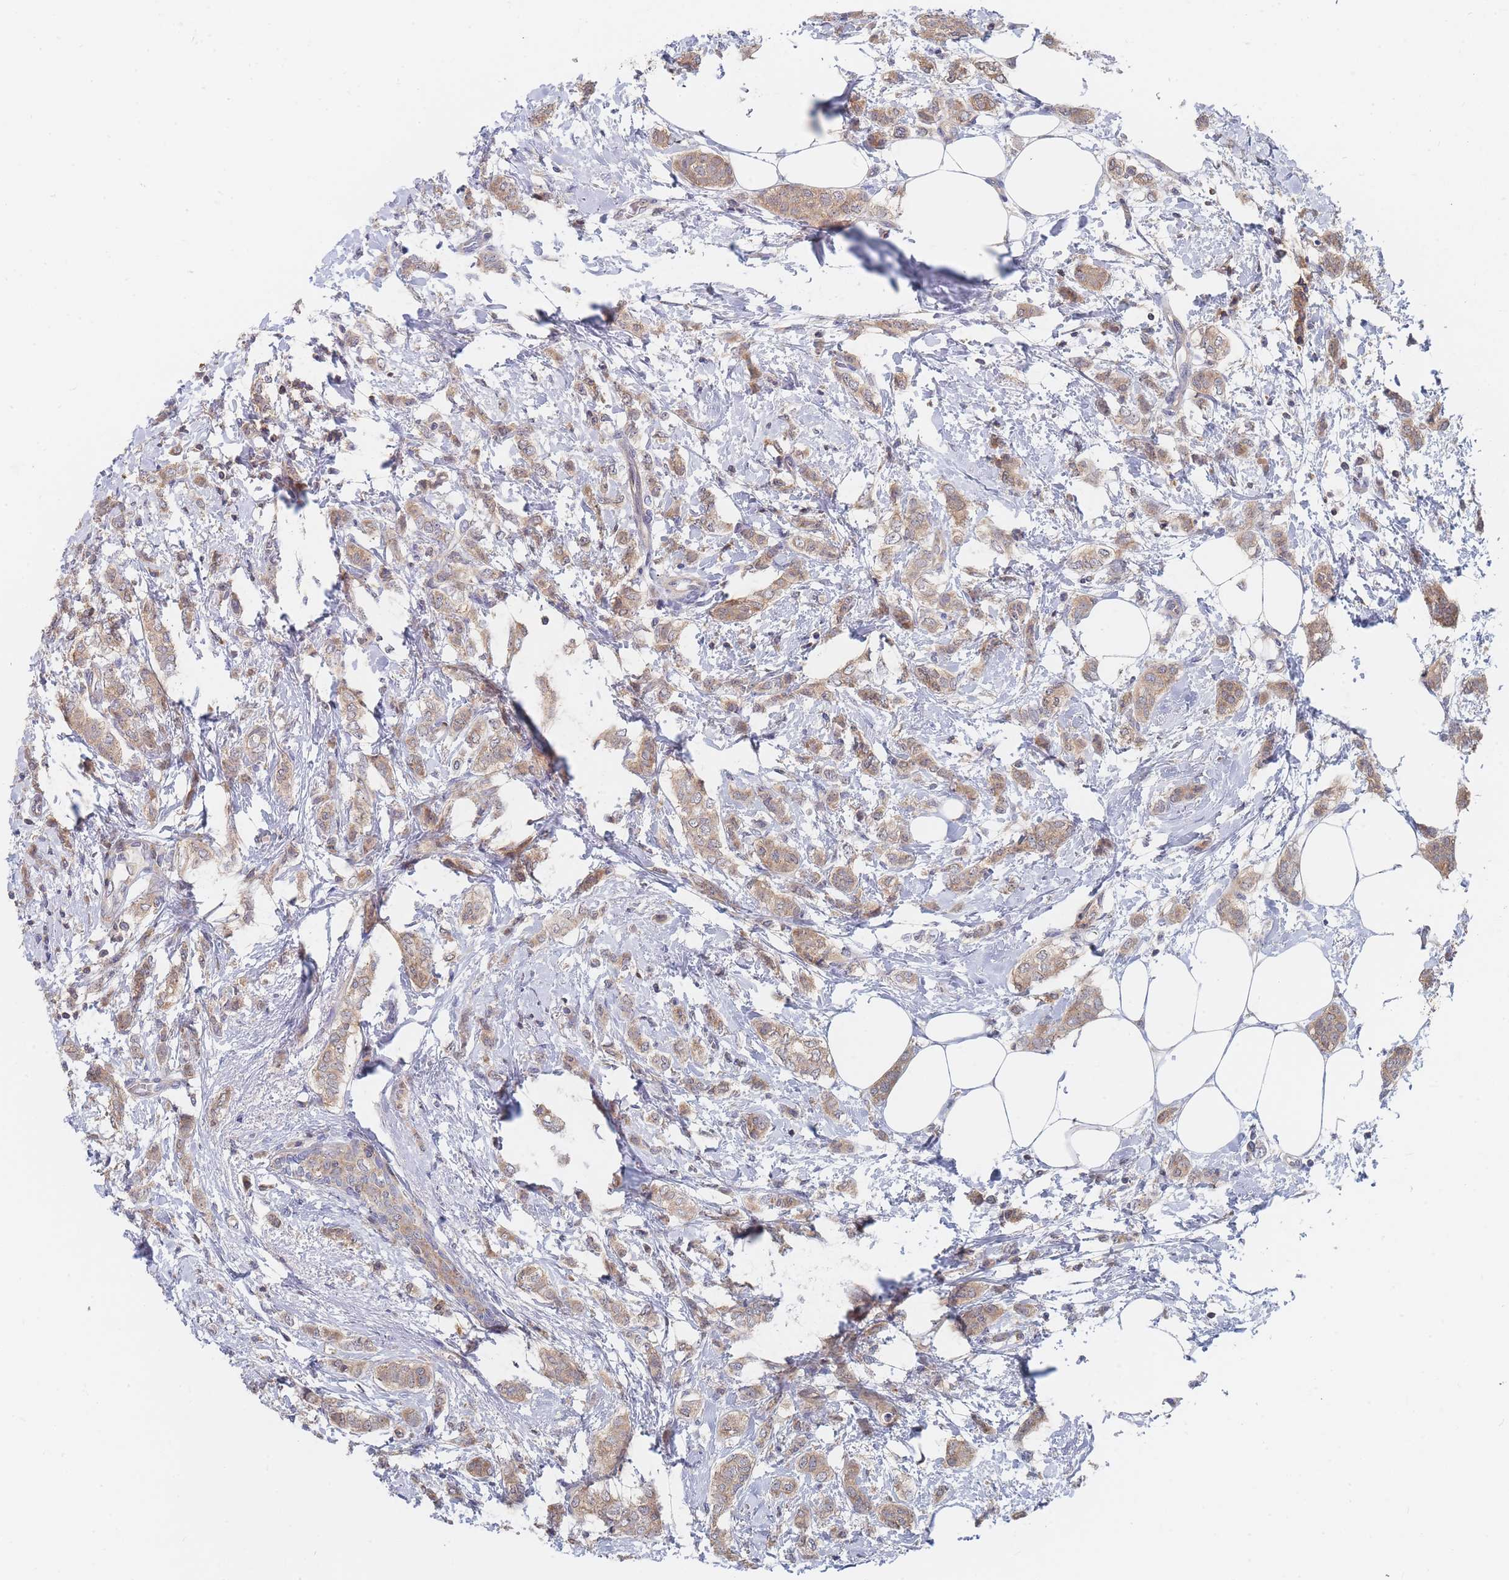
{"staining": {"intensity": "moderate", "quantity": ">75%", "location": "cytoplasmic/membranous"}, "tissue": "breast cancer", "cell_type": "Tumor cells", "image_type": "cancer", "snomed": [{"axis": "morphology", "description": "Duct carcinoma"}, {"axis": "topography", "description": "Breast"}], "caption": "IHC micrograph of breast intraductal carcinoma stained for a protein (brown), which shows medium levels of moderate cytoplasmic/membranous expression in approximately >75% of tumor cells.", "gene": "PPP6C", "patient": {"sex": "female", "age": 72}}